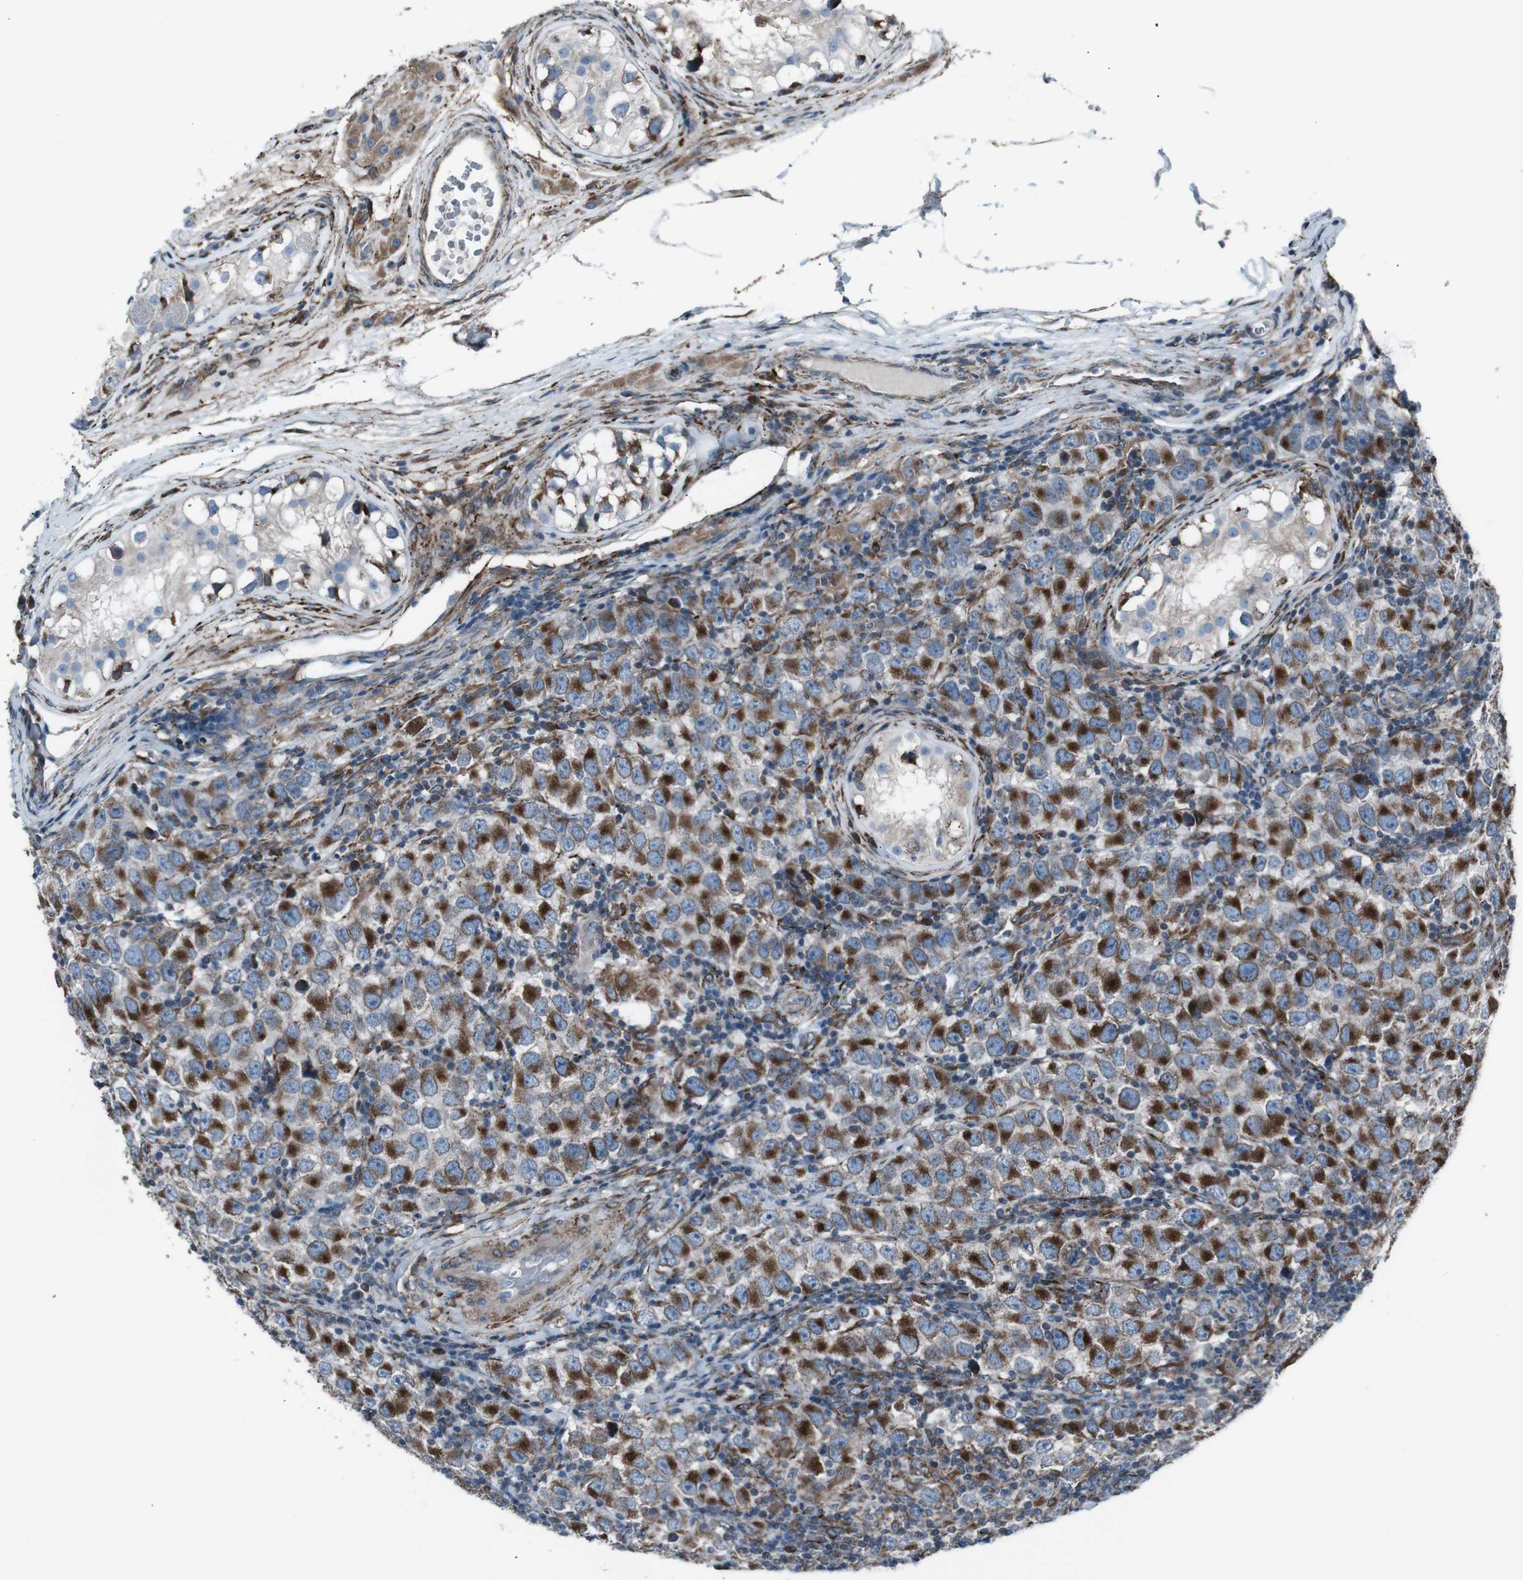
{"staining": {"intensity": "moderate", "quantity": ">75%", "location": "cytoplasmic/membranous"}, "tissue": "testis cancer", "cell_type": "Tumor cells", "image_type": "cancer", "snomed": [{"axis": "morphology", "description": "Carcinoma, Embryonal, NOS"}, {"axis": "topography", "description": "Testis"}], "caption": "Testis cancer was stained to show a protein in brown. There is medium levels of moderate cytoplasmic/membranous staining in approximately >75% of tumor cells. (DAB (3,3'-diaminobenzidine) IHC, brown staining for protein, blue staining for nuclei).", "gene": "LNPK", "patient": {"sex": "male", "age": 21}}